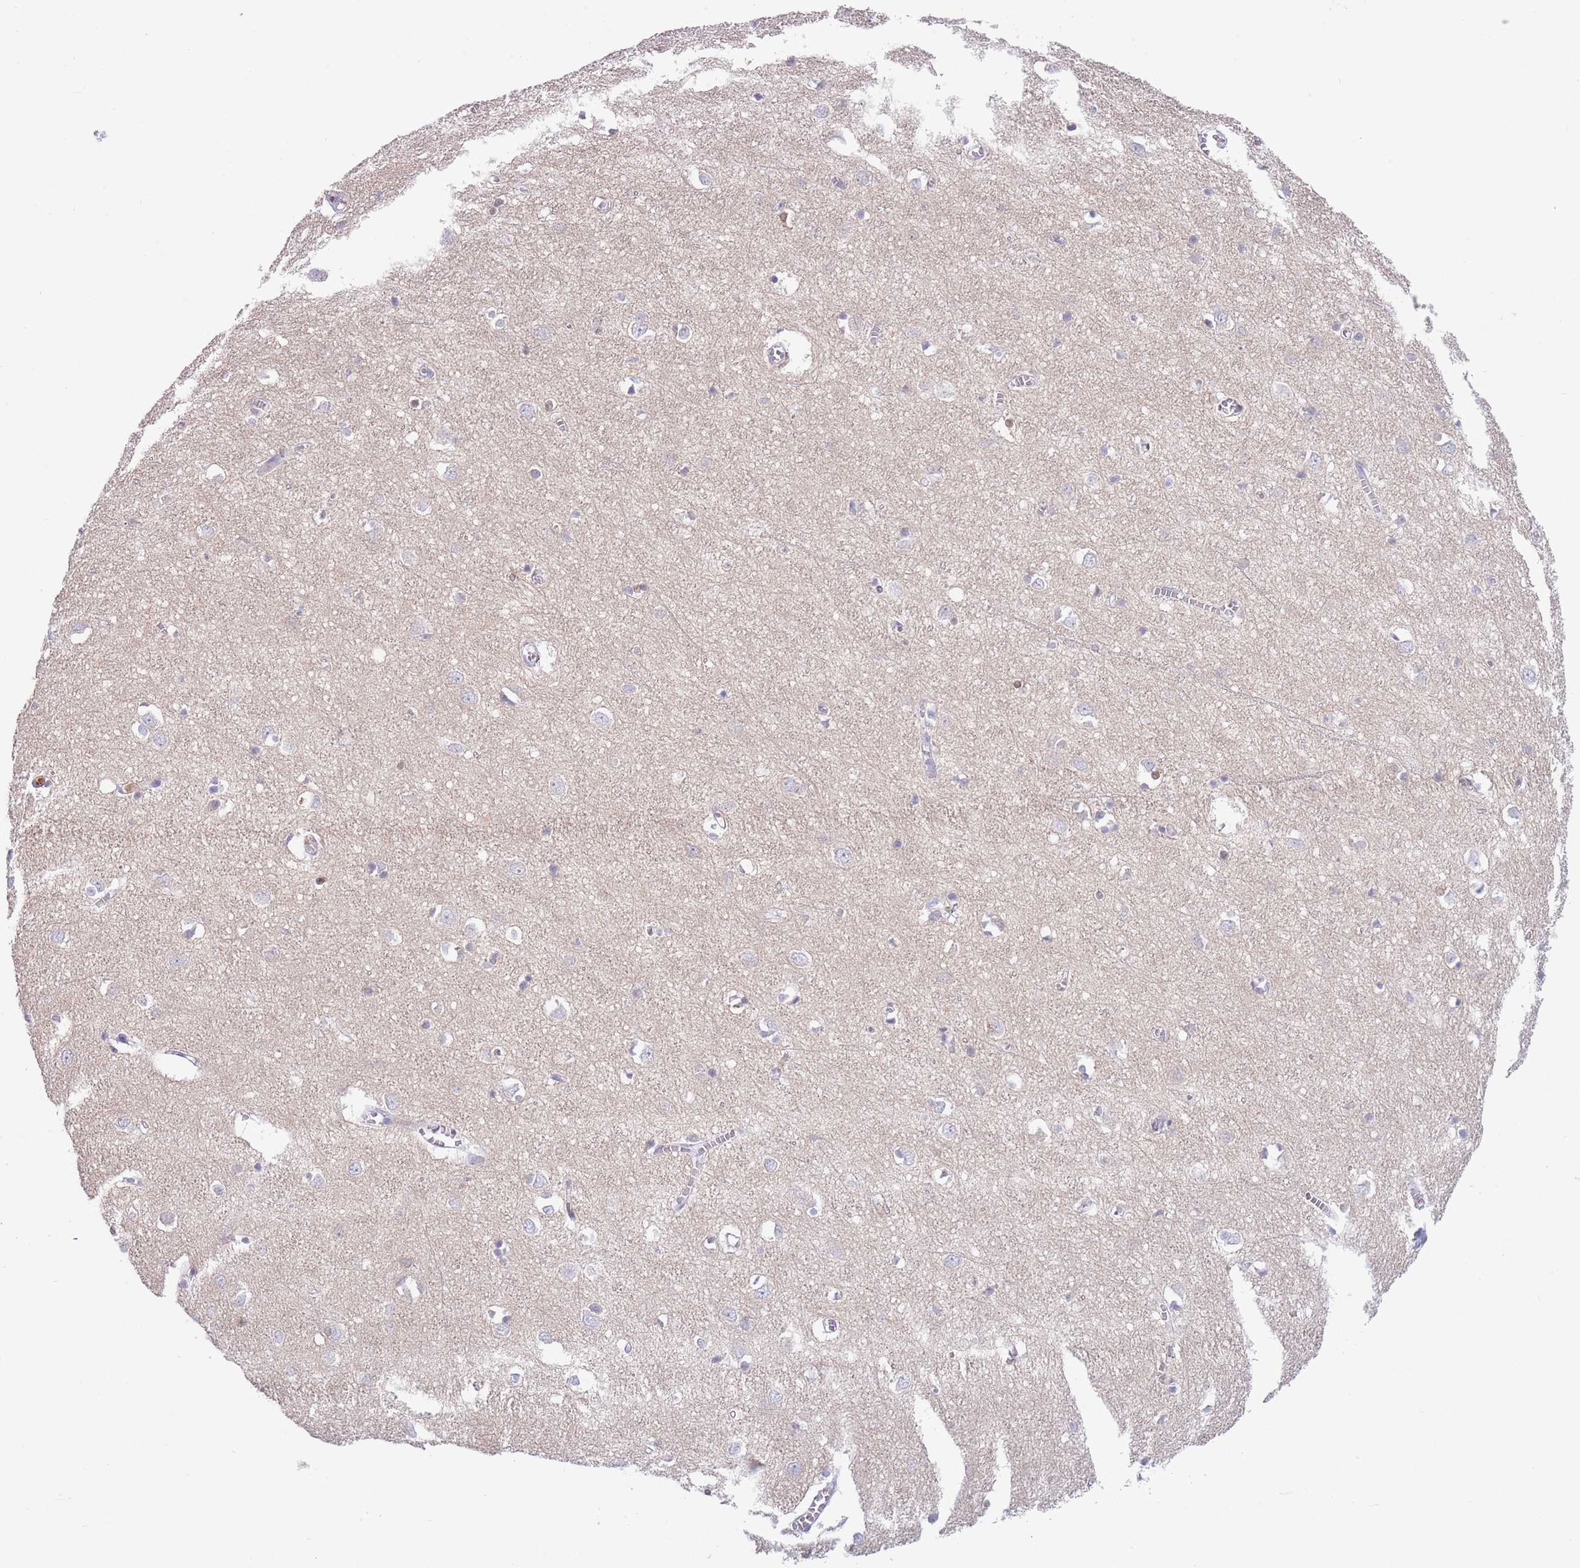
{"staining": {"intensity": "negative", "quantity": "none", "location": "none"}, "tissue": "cerebral cortex", "cell_type": "Endothelial cells", "image_type": "normal", "snomed": [{"axis": "morphology", "description": "Normal tissue, NOS"}, {"axis": "topography", "description": "Cerebral cortex"}], "caption": "This micrograph is of benign cerebral cortex stained with IHC to label a protein in brown with the nuclei are counter-stained blue. There is no expression in endothelial cells.", "gene": "ZFP2", "patient": {"sex": "female", "age": 64}}